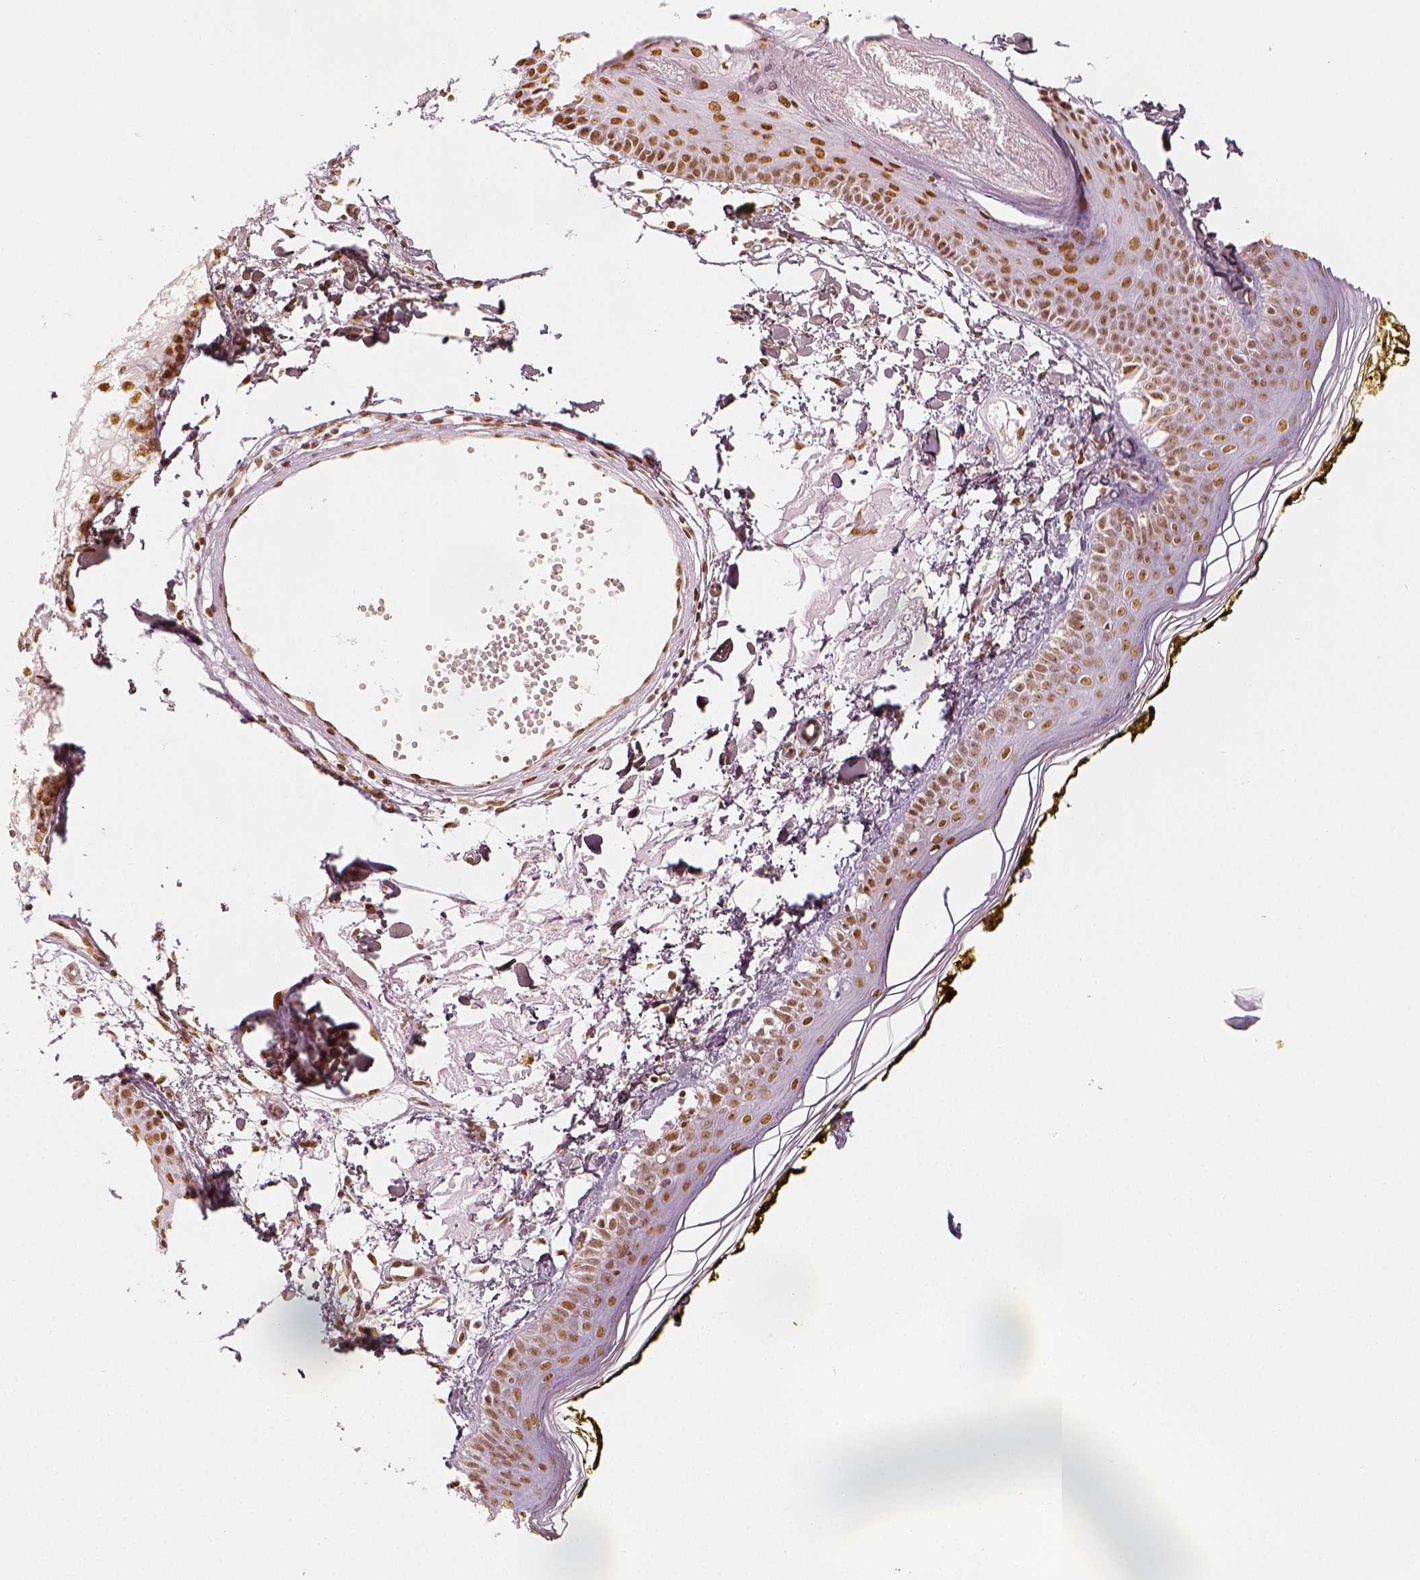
{"staining": {"intensity": "moderate", "quantity": ">75%", "location": "nuclear"}, "tissue": "skin", "cell_type": "Fibroblasts", "image_type": "normal", "snomed": [{"axis": "morphology", "description": "Normal tissue, NOS"}, {"axis": "topography", "description": "Skin"}], "caption": "Skin stained with a brown dye exhibits moderate nuclear positive expression in about >75% of fibroblasts.", "gene": "KDM5B", "patient": {"sex": "male", "age": 76}}